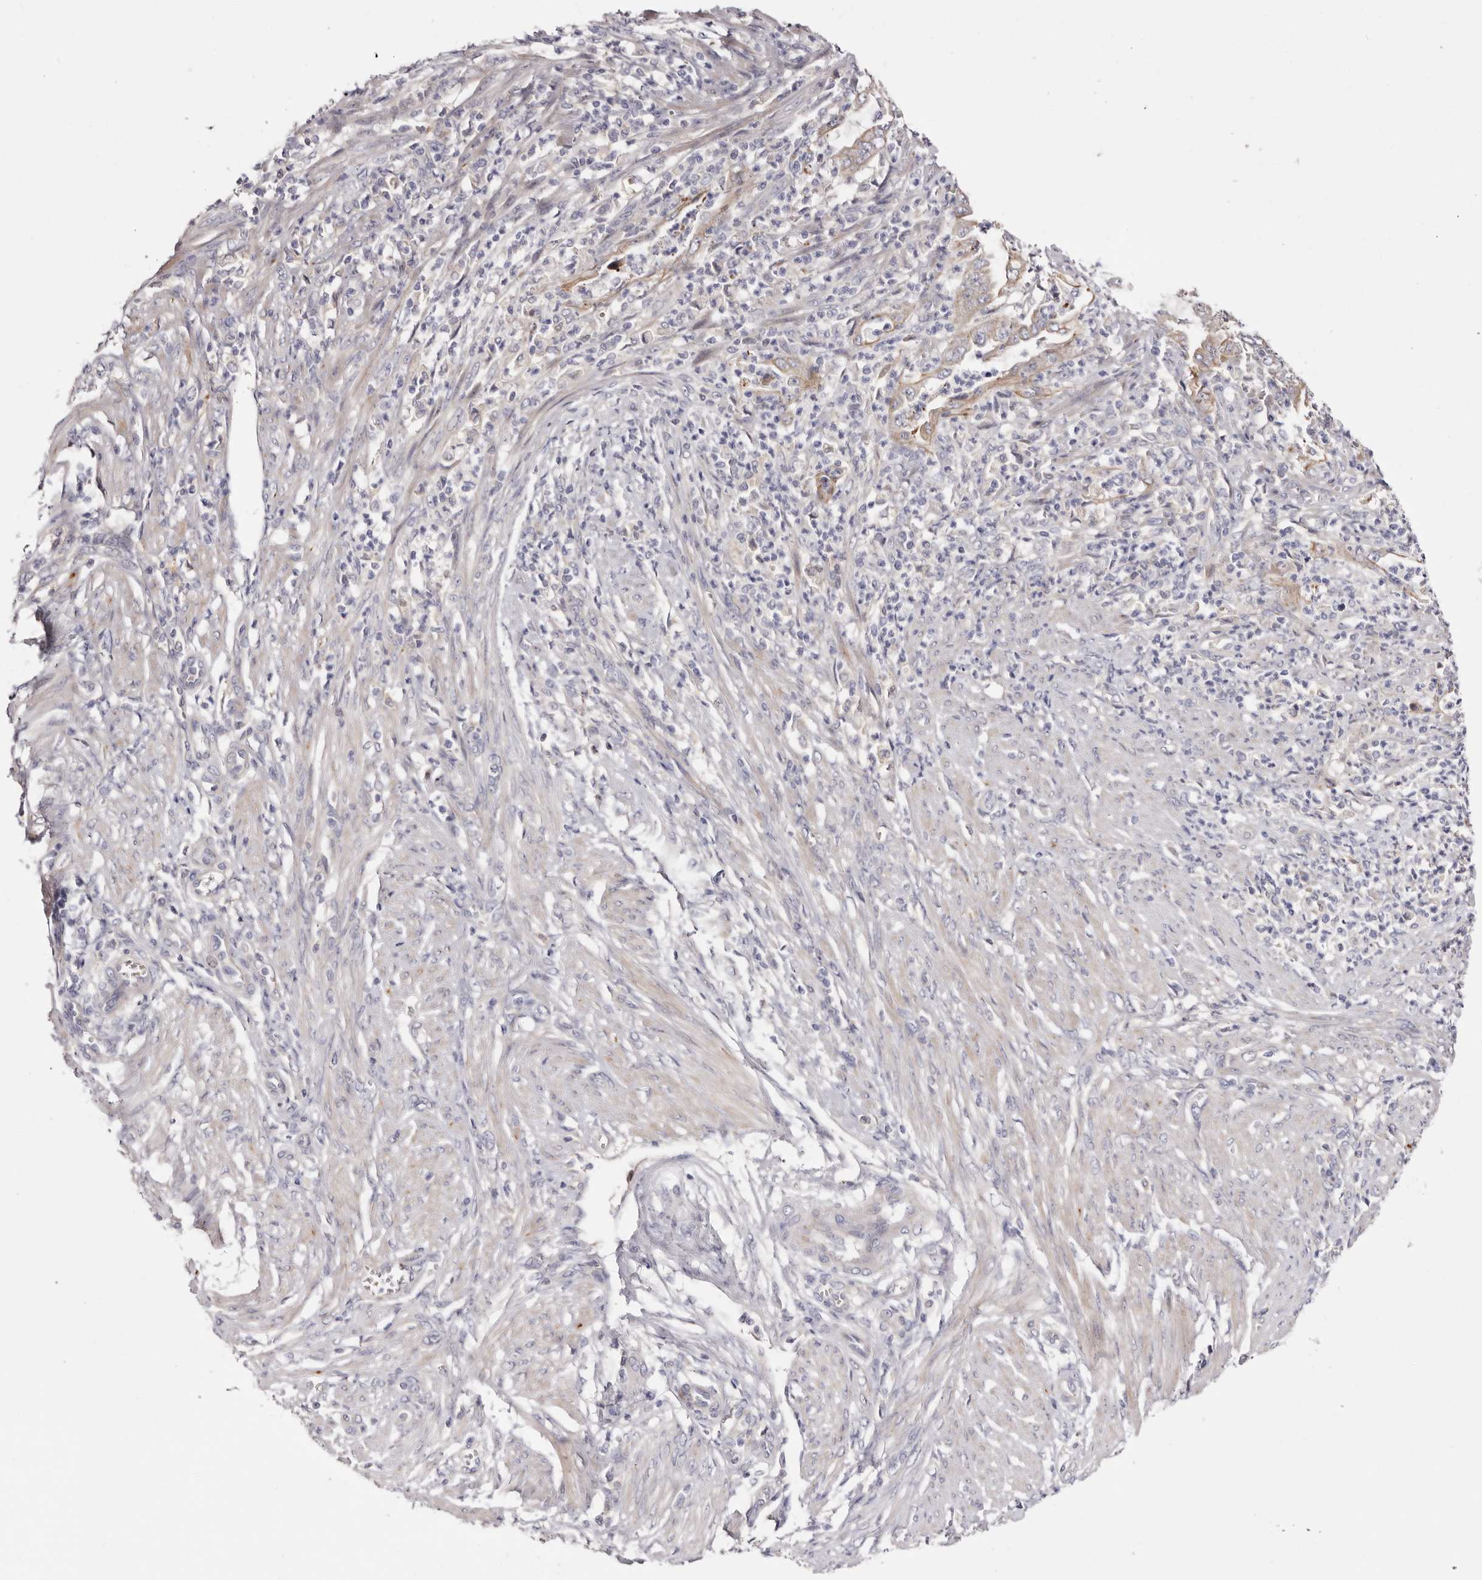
{"staining": {"intensity": "weak", "quantity": "25%-75%", "location": "cytoplasmic/membranous"}, "tissue": "endometrial cancer", "cell_type": "Tumor cells", "image_type": "cancer", "snomed": [{"axis": "morphology", "description": "Adenocarcinoma, NOS"}, {"axis": "topography", "description": "Endometrium"}], "caption": "Endometrial adenocarcinoma stained with a brown dye reveals weak cytoplasmic/membranous positive expression in approximately 25%-75% of tumor cells.", "gene": "STK16", "patient": {"sex": "female", "age": 51}}